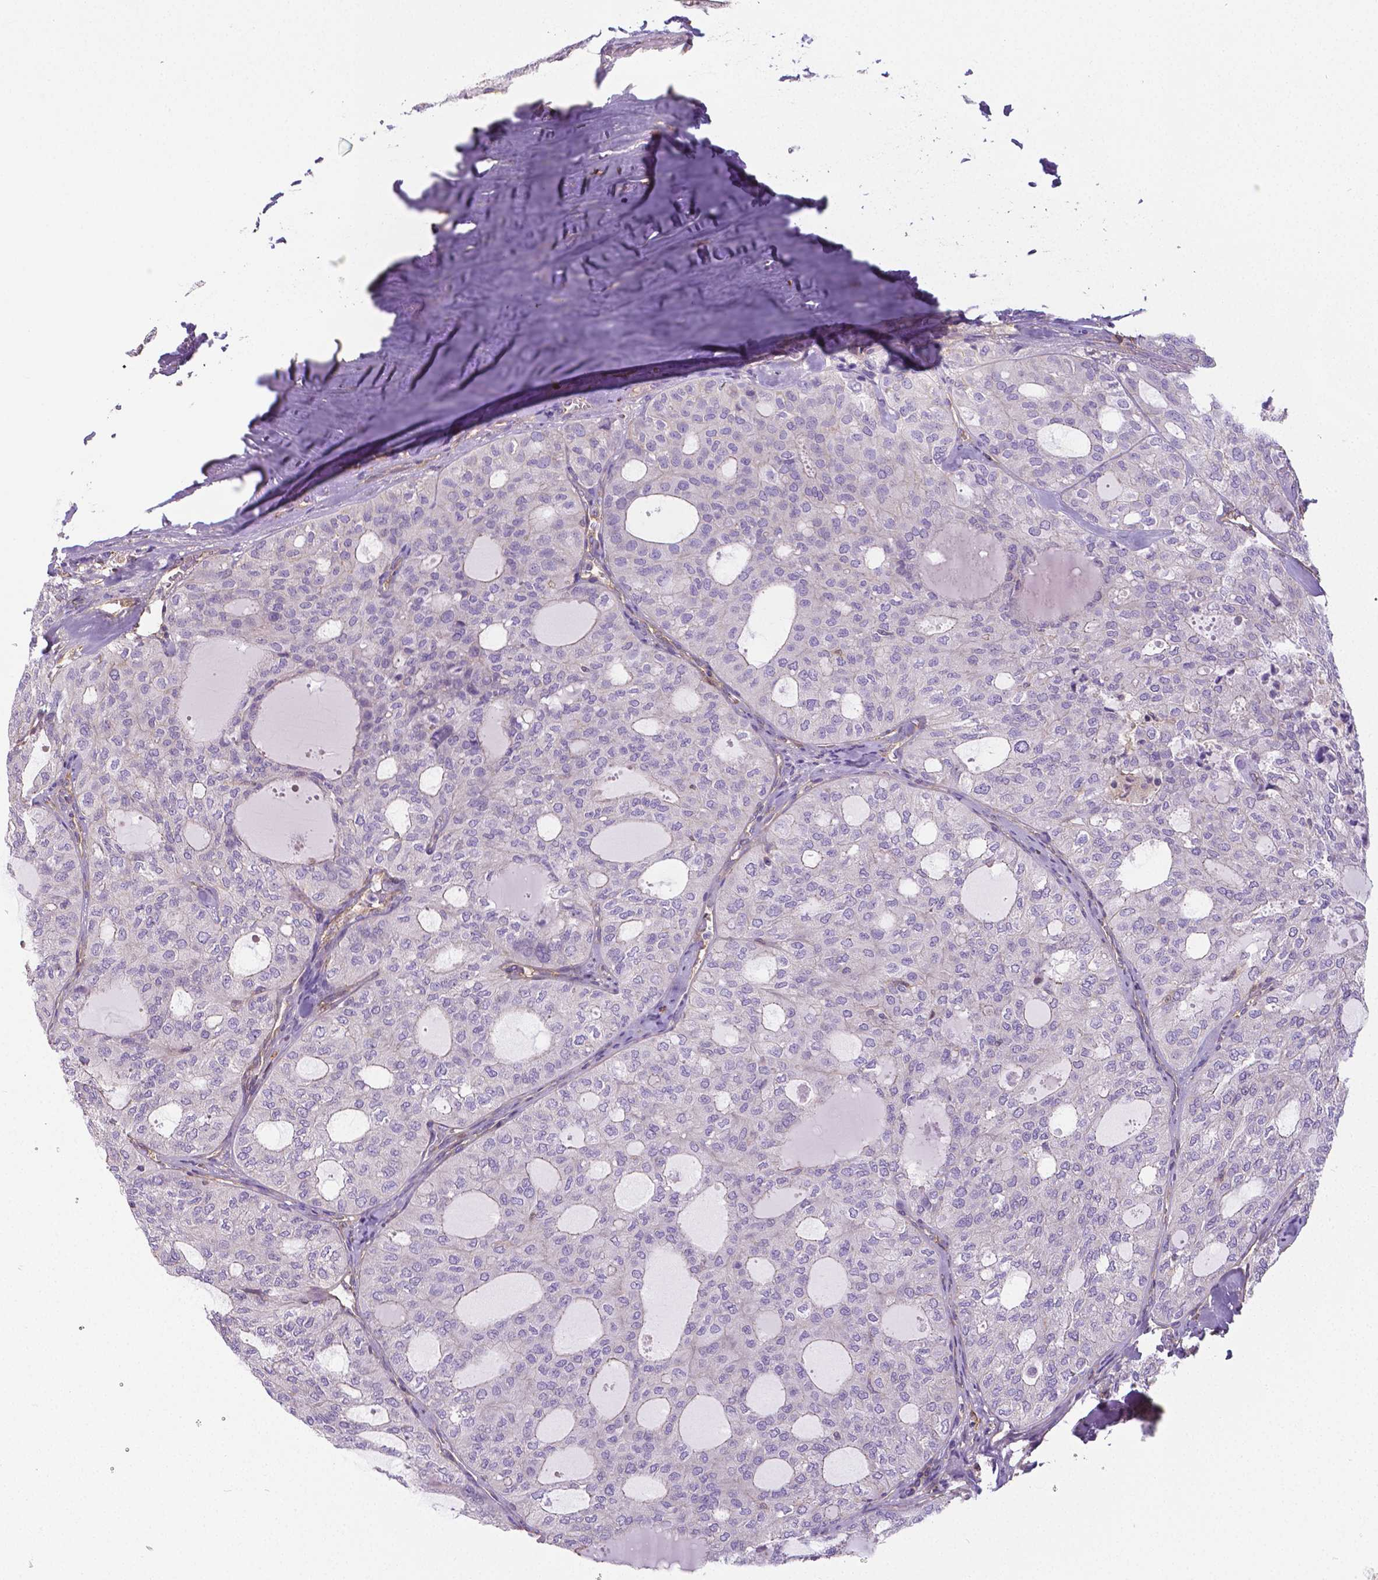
{"staining": {"intensity": "negative", "quantity": "none", "location": "none"}, "tissue": "thyroid cancer", "cell_type": "Tumor cells", "image_type": "cancer", "snomed": [{"axis": "morphology", "description": "Follicular adenoma carcinoma, NOS"}, {"axis": "topography", "description": "Thyroid gland"}], "caption": "Histopathology image shows no significant protein positivity in tumor cells of thyroid cancer.", "gene": "CRMP1", "patient": {"sex": "male", "age": 75}}